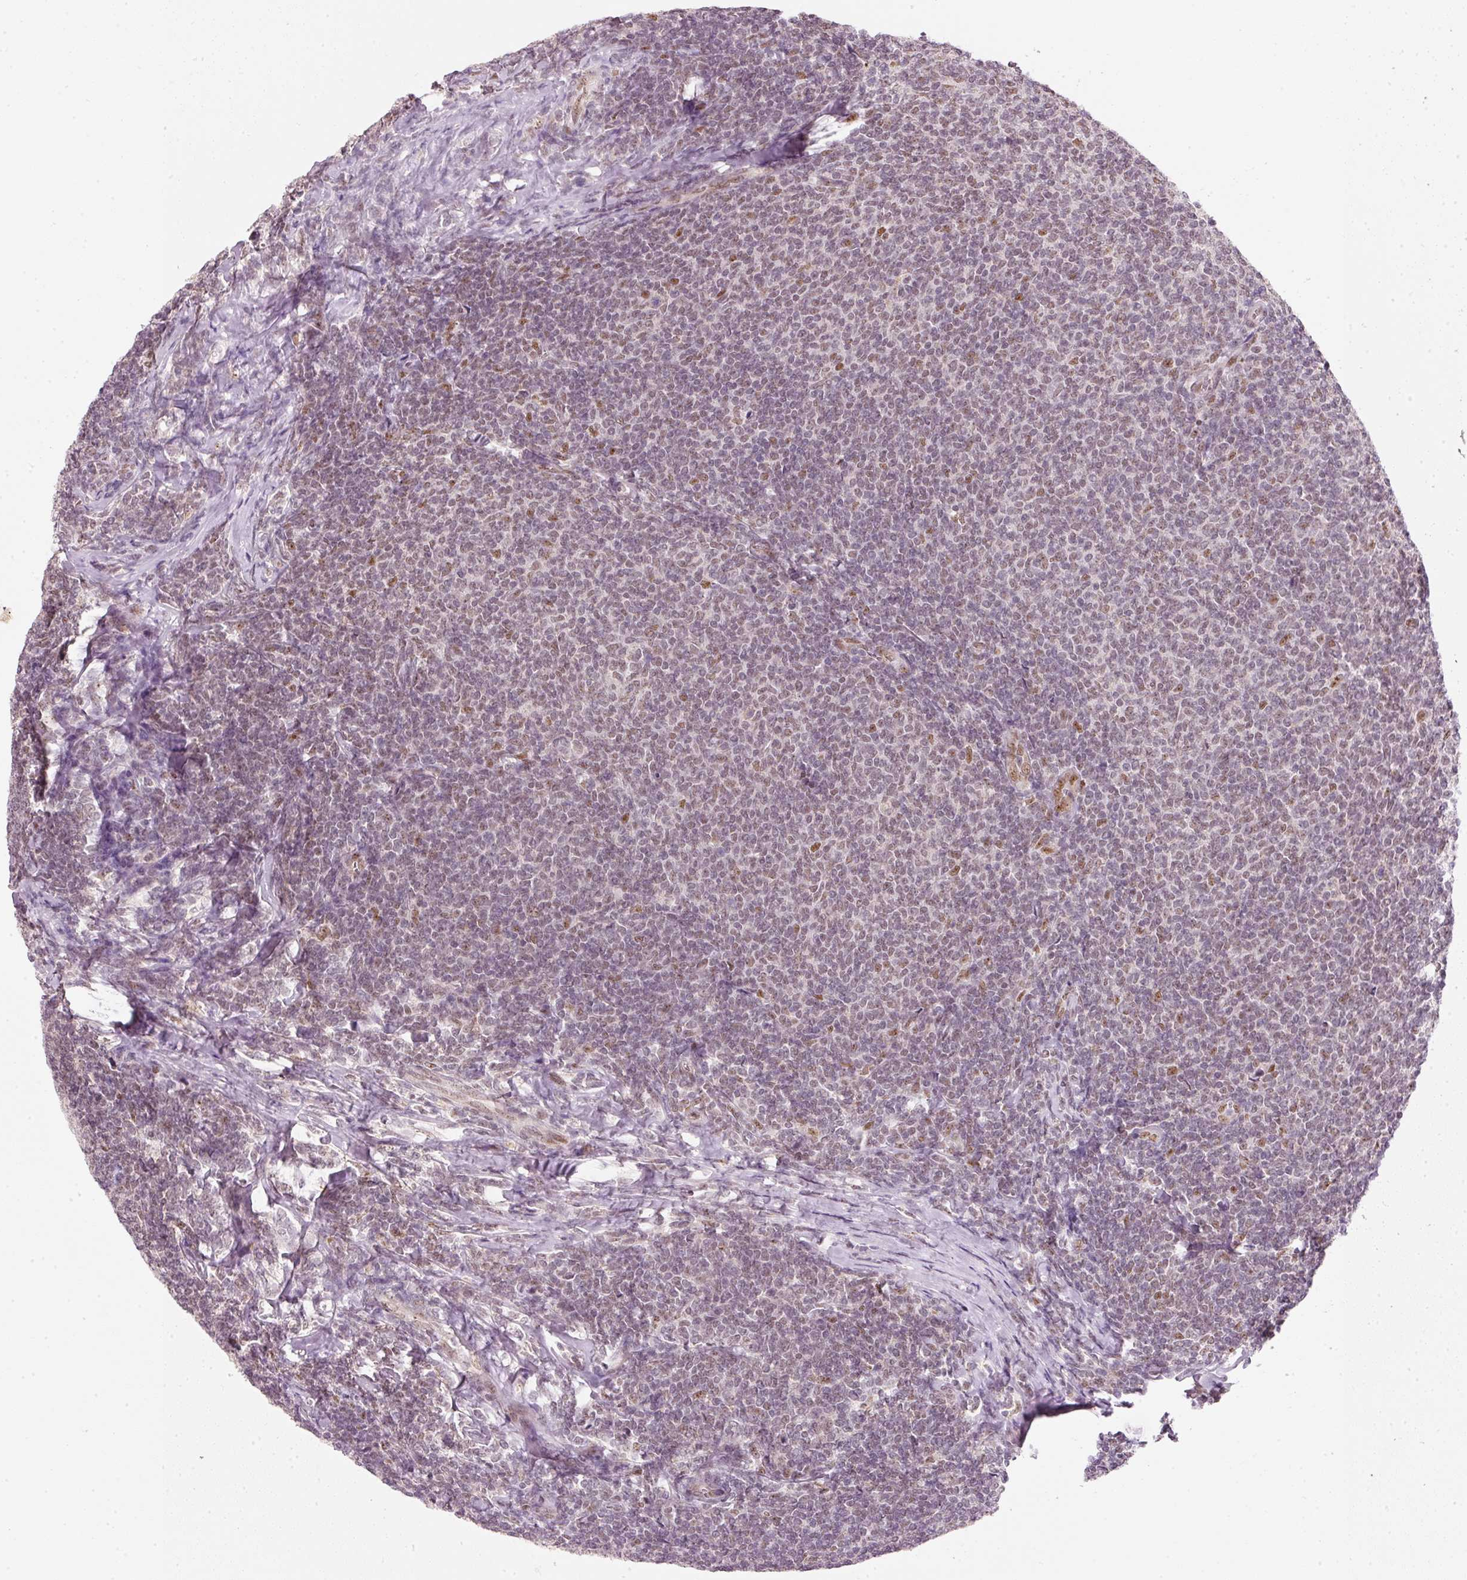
{"staining": {"intensity": "moderate", "quantity": "<25%", "location": "nuclear"}, "tissue": "lymphoma", "cell_type": "Tumor cells", "image_type": "cancer", "snomed": [{"axis": "morphology", "description": "Malignant lymphoma, non-Hodgkin's type, Low grade"}, {"axis": "topography", "description": "Lymph node"}], "caption": "Moderate nuclear staining is identified in approximately <25% of tumor cells in lymphoma.", "gene": "FSTL3", "patient": {"sex": "male", "age": 52}}